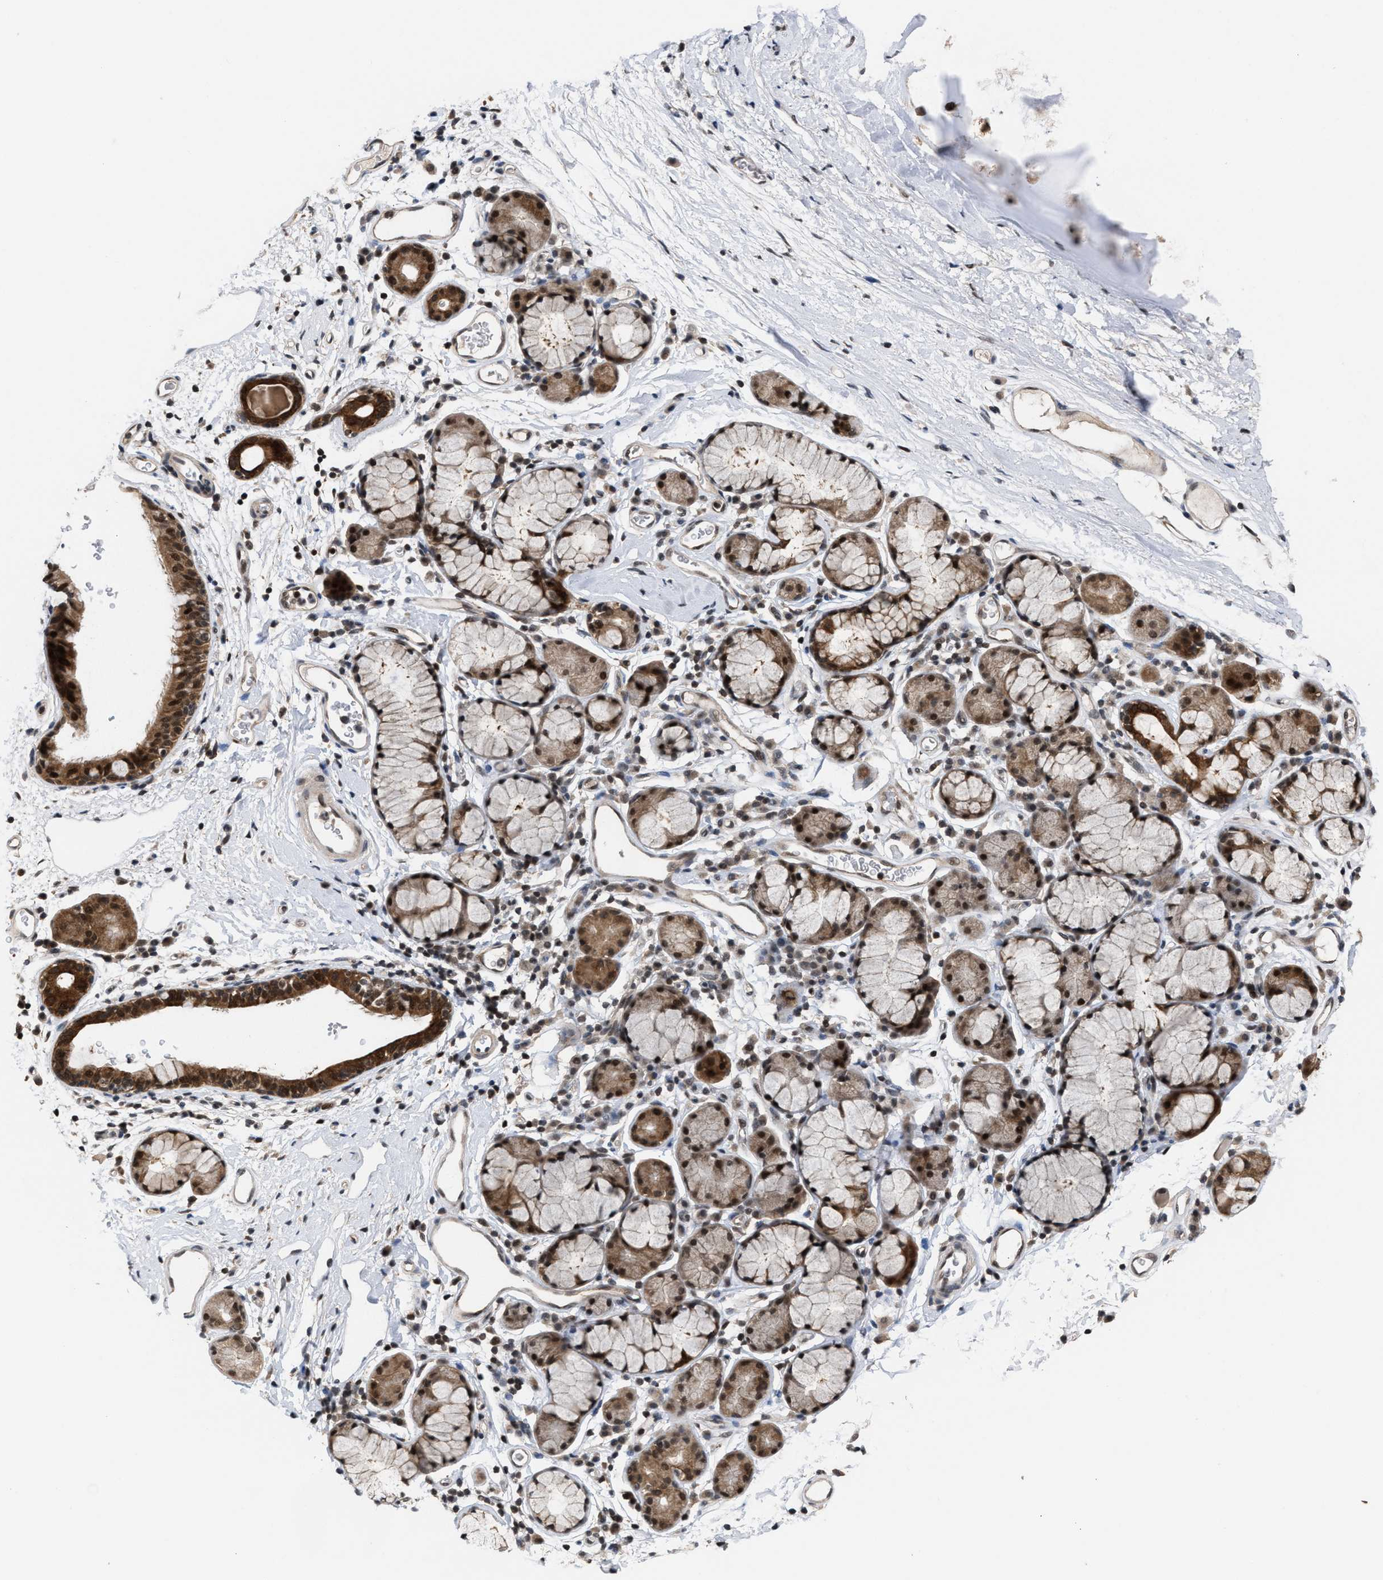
{"staining": {"intensity": "strong", "quantity": ">75%", "location": "cytoplasmic/membranous,nuclear"}, "tissue": "bronchus", "cell_type": "Respiratory epithelial cells", "image_type": "normal", "snomed": [{"axis": "morphology", "description": "Normal tissue, NOS"}, {"axis": "topography", "description": "Cartilage tissue"}, {"axis": "topography", "description": "Bronchus"}], "caption": "A high-resolution photomicrograph shows immunohistochemistry staining of benign bronchus, which shows strong cytoplasmic/membranous,nuclear staining in approximately >75% of respiratory epithelial cells.", "gene": "C9orf78", "patient": {"sex": "female", "age": 53}}